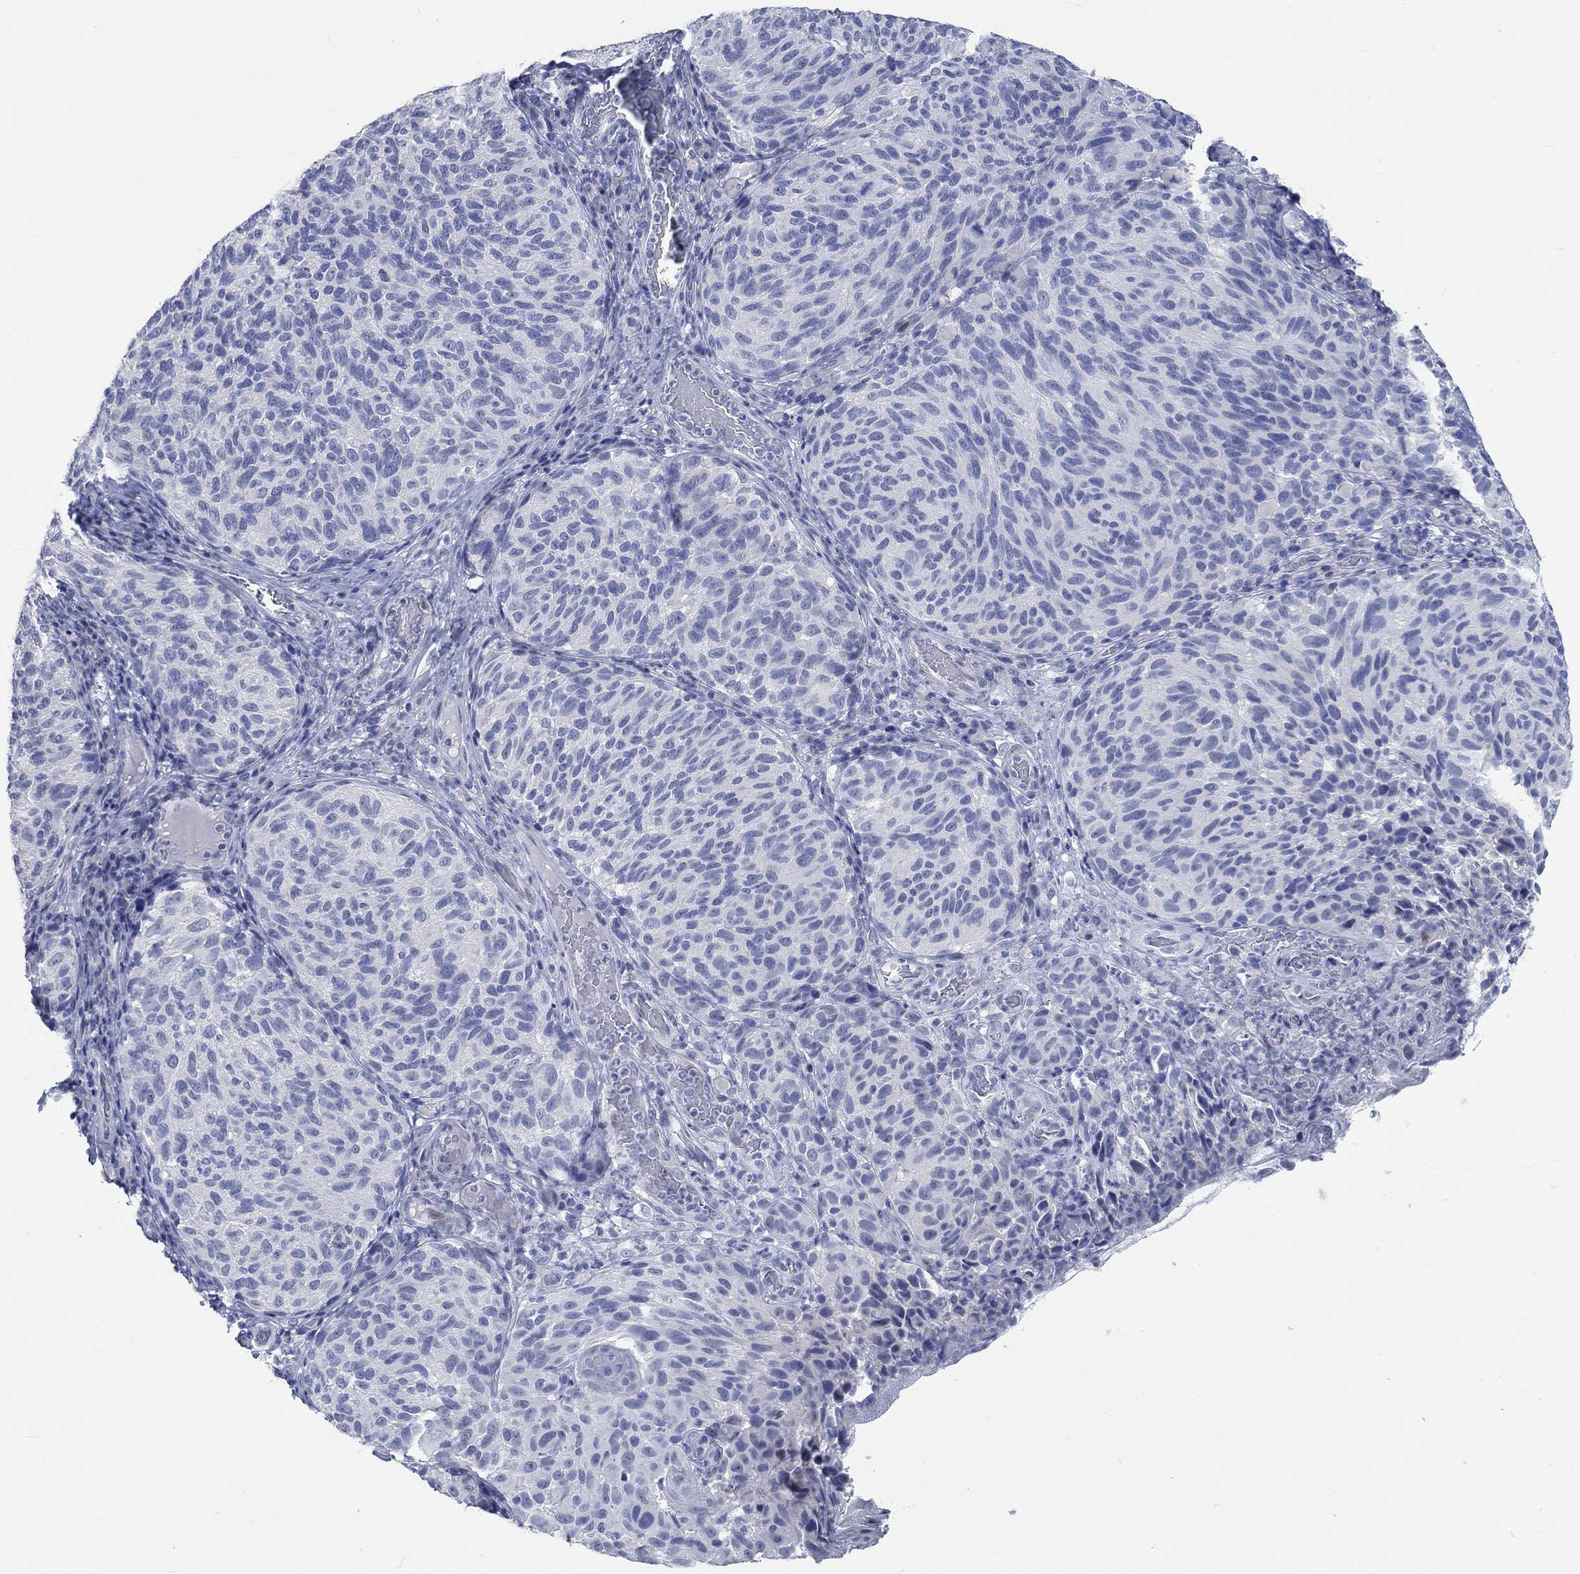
{"staining": {"intensity": "negative", "quantity": "none", "location": "none"}, "tissue": "melanoma", "cell_type": "Tumor cells", "image_type": "cancer", "snomed": [{"axis": "morphology", "description": "Malignant melanoma, NOS"}, {"axis": "topography", "description": "Skin"}], "caption": "The photomicrograph reveals no staining of tumor cells in malignant melanoma. (IHC, brightfield microscopy, high magnification).", "gene": "C4orf47", "patient": {"sex": "female", "age": 73}}